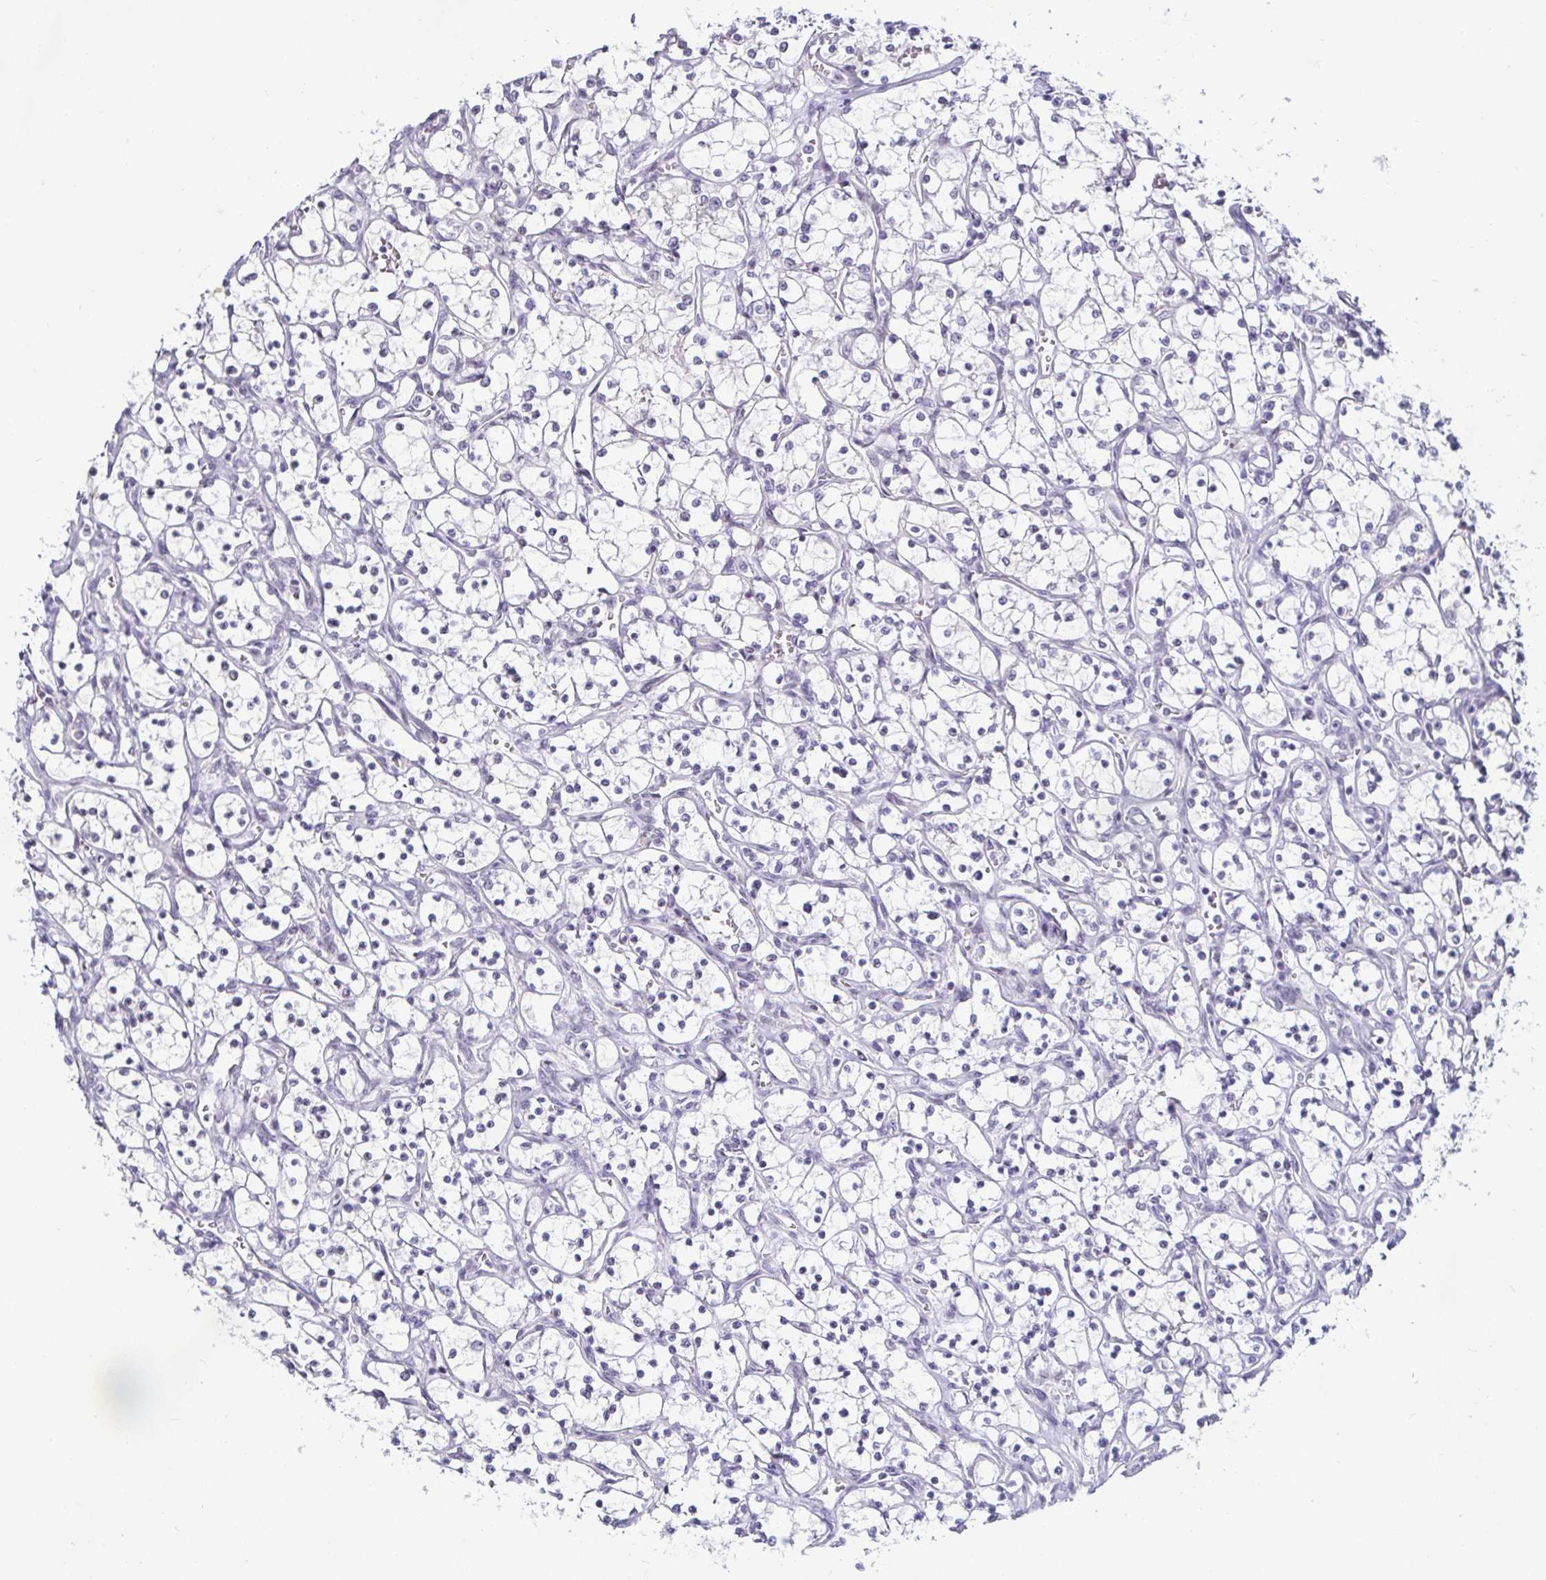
{"staining": {"intensity": "negative", "quantity": "none", "location": "none"}, "tissue": "renal cancer", "cell_type": "Tumor cells", "image_type": "cancer", "snomed": [{"axis": "morphology", "description": "Adenocarcinoma, NOS"}, {"axis": "topography", "description": "Kidney"}], "caption": "IHC photomicrograph of human renal cancer stained for a protein (brown), which shows no staining in tumor cells. (DAB (3,3'-diaminobenzidine) immunohistochemistry, high magnification).", "gene": "CR2", "patient": {"sex": "female", "age": 69}}